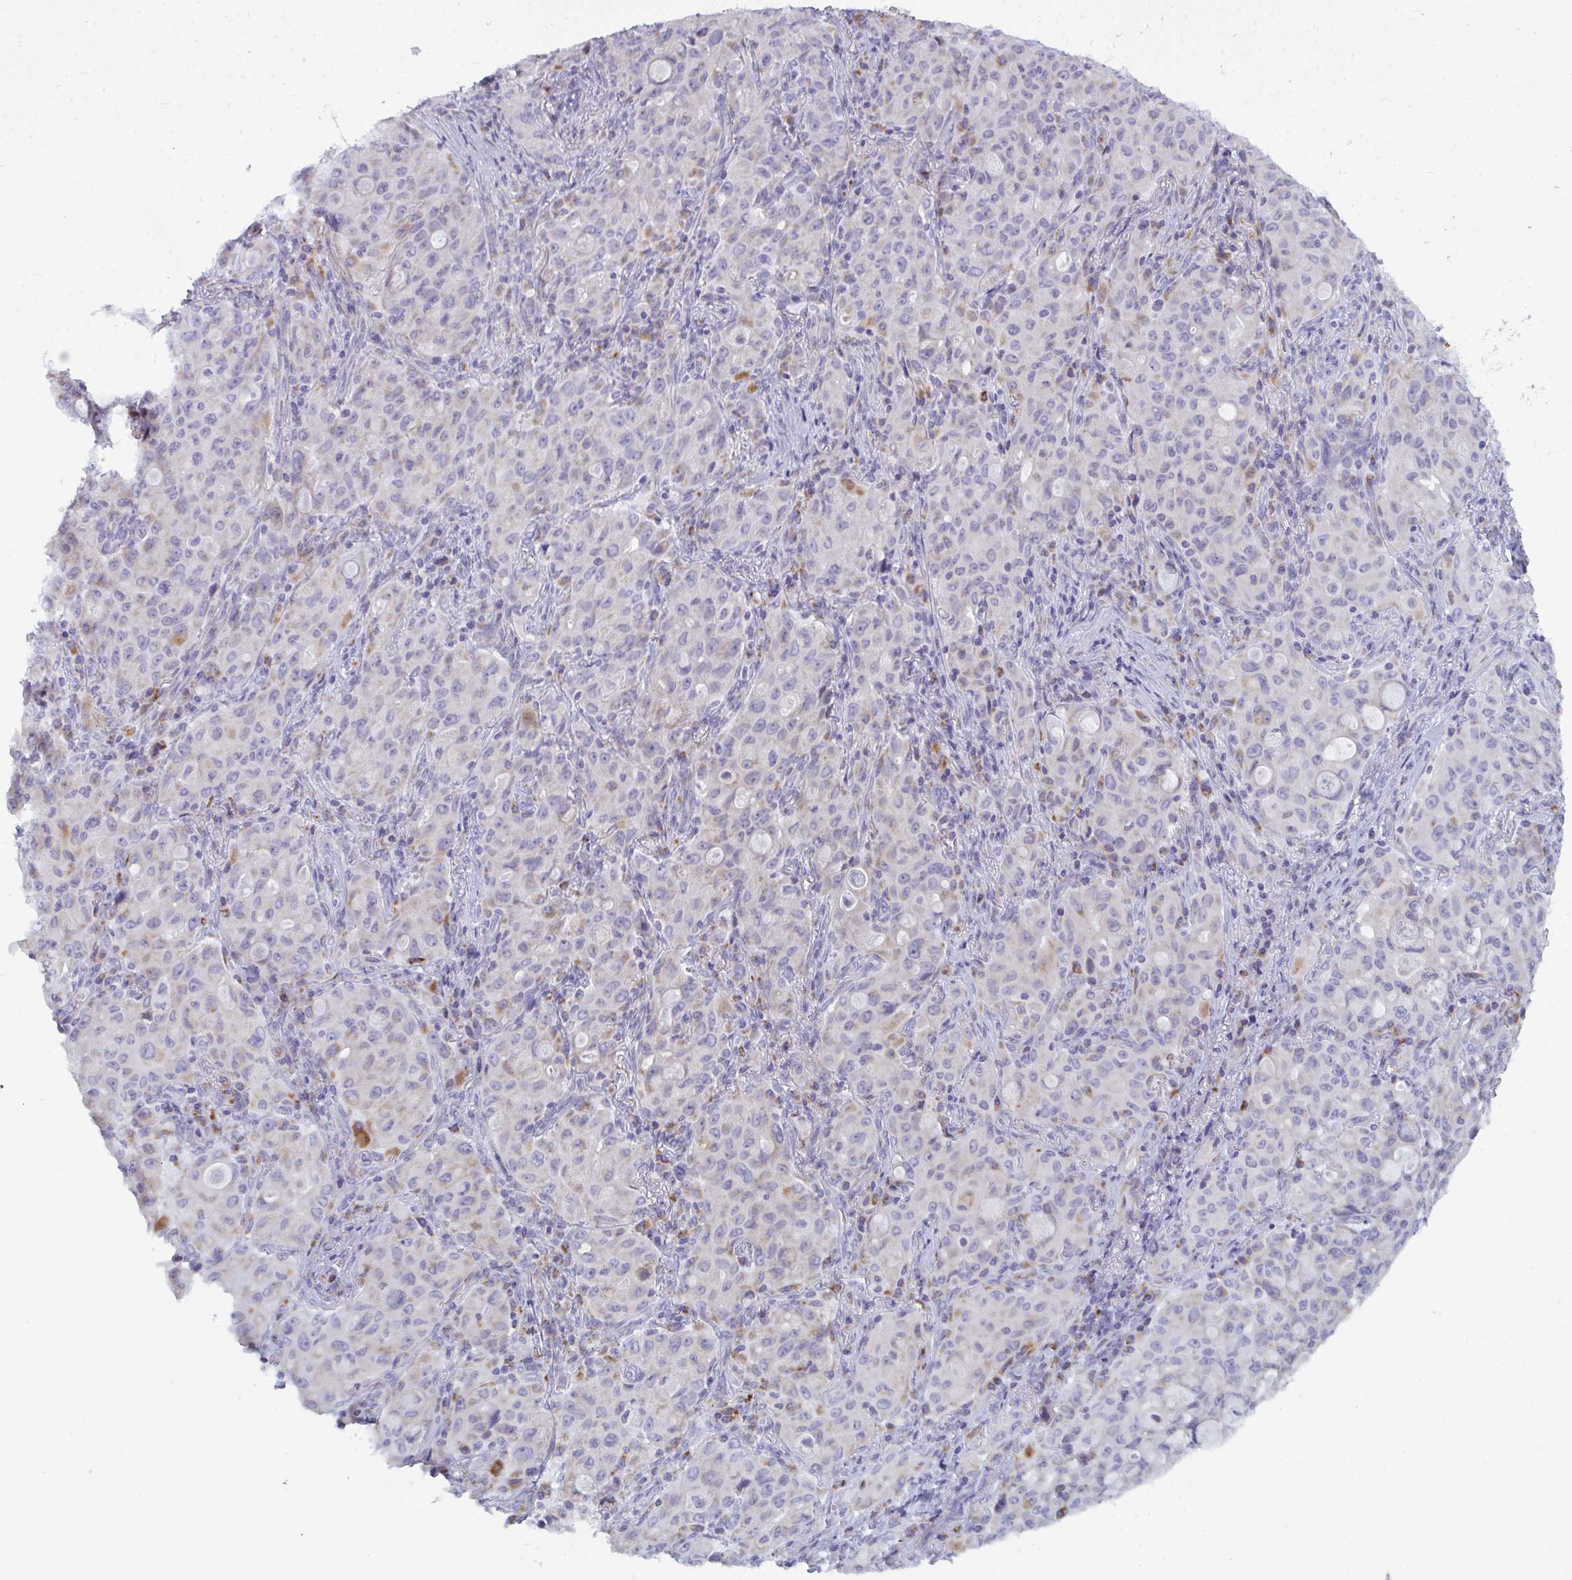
{"staining": {"intensity": "negative", "quantity": "none", "location": "none"}, "tissue": "lung cancer", "cell_type": "Tumor cells", "image_type": "cancer", "snomed": [{"axis": "morphology", "description": "Adenocarcinoma, NOS"}, {"axis": "topography", "description": "Lung"}], "caption": "Photomicrograph shows no significant protein positivity in tumor cells of lung cancer (adenocarcinoma).", "gene": "ATG9A", "patient": {"sex": "female", "age": 44}}